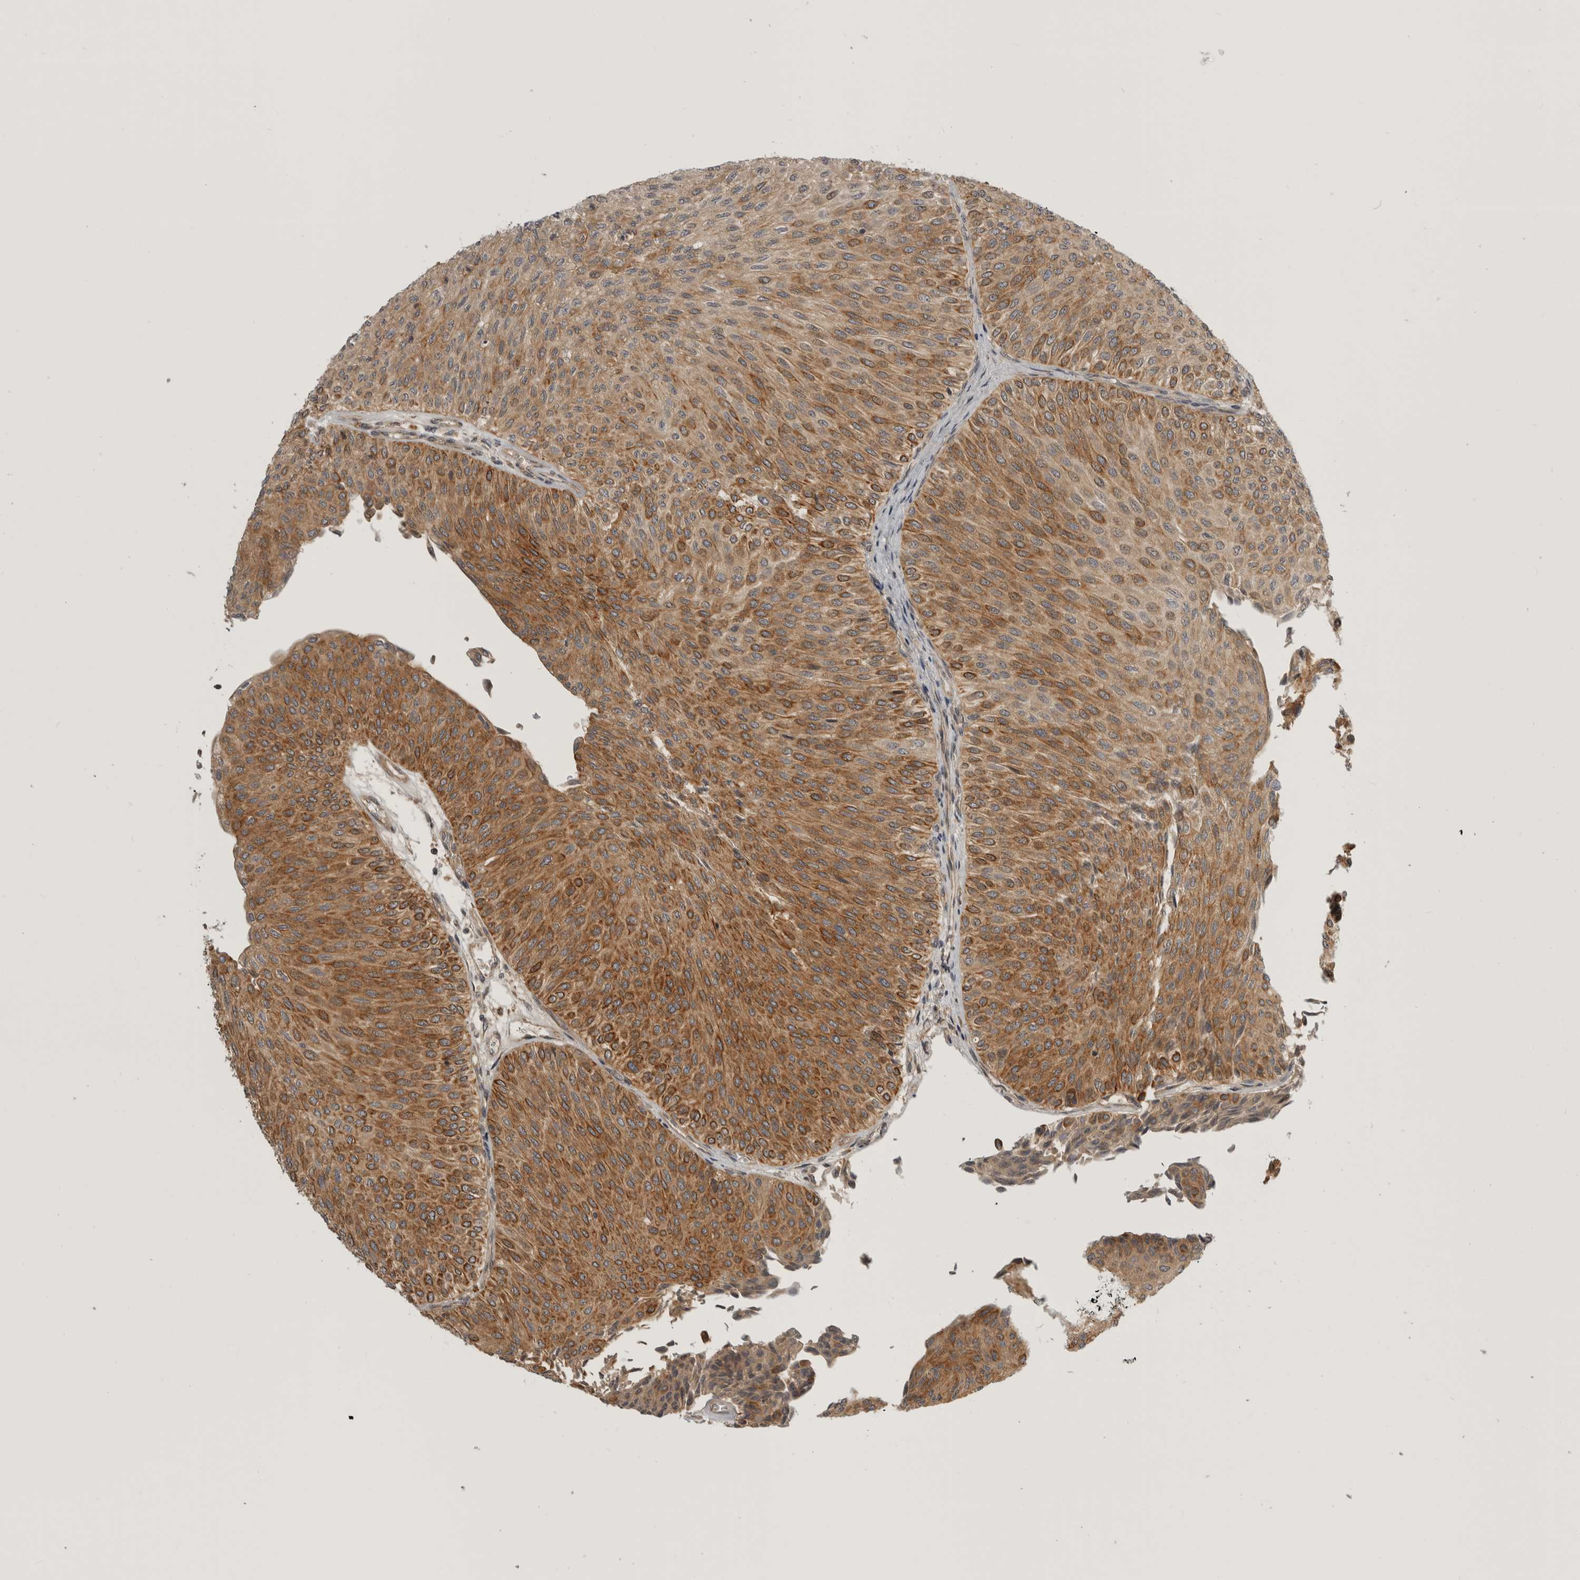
{"staining": {"intensity": "moderate", "quantity": ">75%", "location": "cytoplasmic/membranous"}, "tissue": "urothelial cancer", "cell_type": "Tumor cells", "image_type": "cancer", "snomed": [{"axis": "morphology", "description": "Urothelial carcinoma, Low grade"}, {"axis": "topography", "description": "Urinary bladder"}], "caption": "IHC of human urothelial cancer demonstrates medium levels of moderate cytoplasmic/membranous staining in approximately >75% of tumor cells.", "gene": "CUEDC1", "patient": {"sex": "male", "age": 78}}